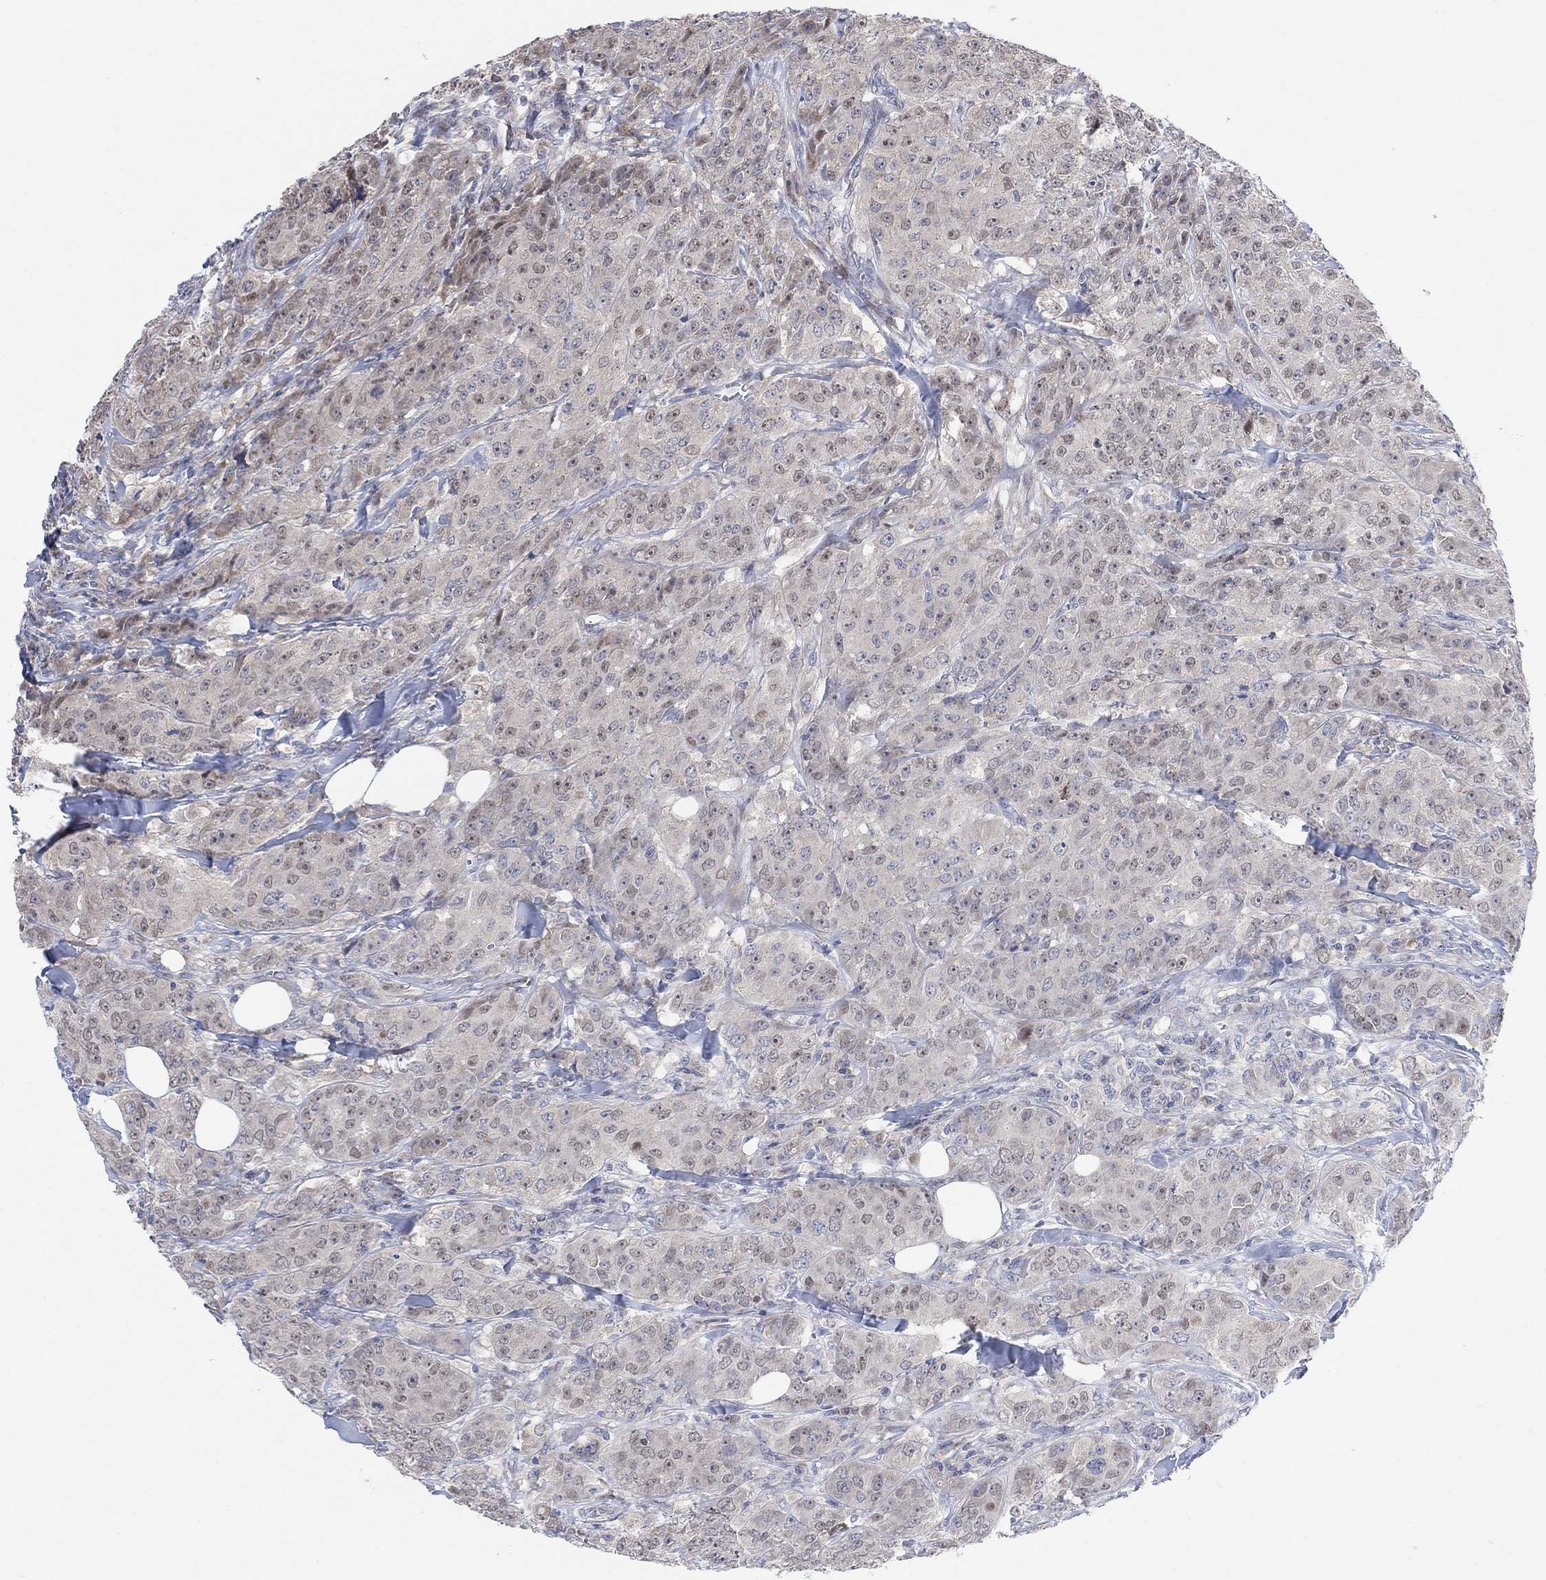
{"staining": {"intensity": "weak", "quantity": "25%-75%", "location": "cytoplasmic/membranous"}, "tissue": "breast cancer", "cell_type": "Tumor cells", "image_type": "cancer", "snomed": [{"axis": "morphology", "description": "Duct carcinoma"}, {"axis": "topography", "description": "Breast"}], "caption": "This is an image of immunohistochemistry (IHC) staining of breast cancer (invasive ductal carcinoma), which shows weak positivity in the cytoplasmic/membranous of tumor cells.", "gene": "CNTF", "patient": {"sex": "female", "age": 43}}